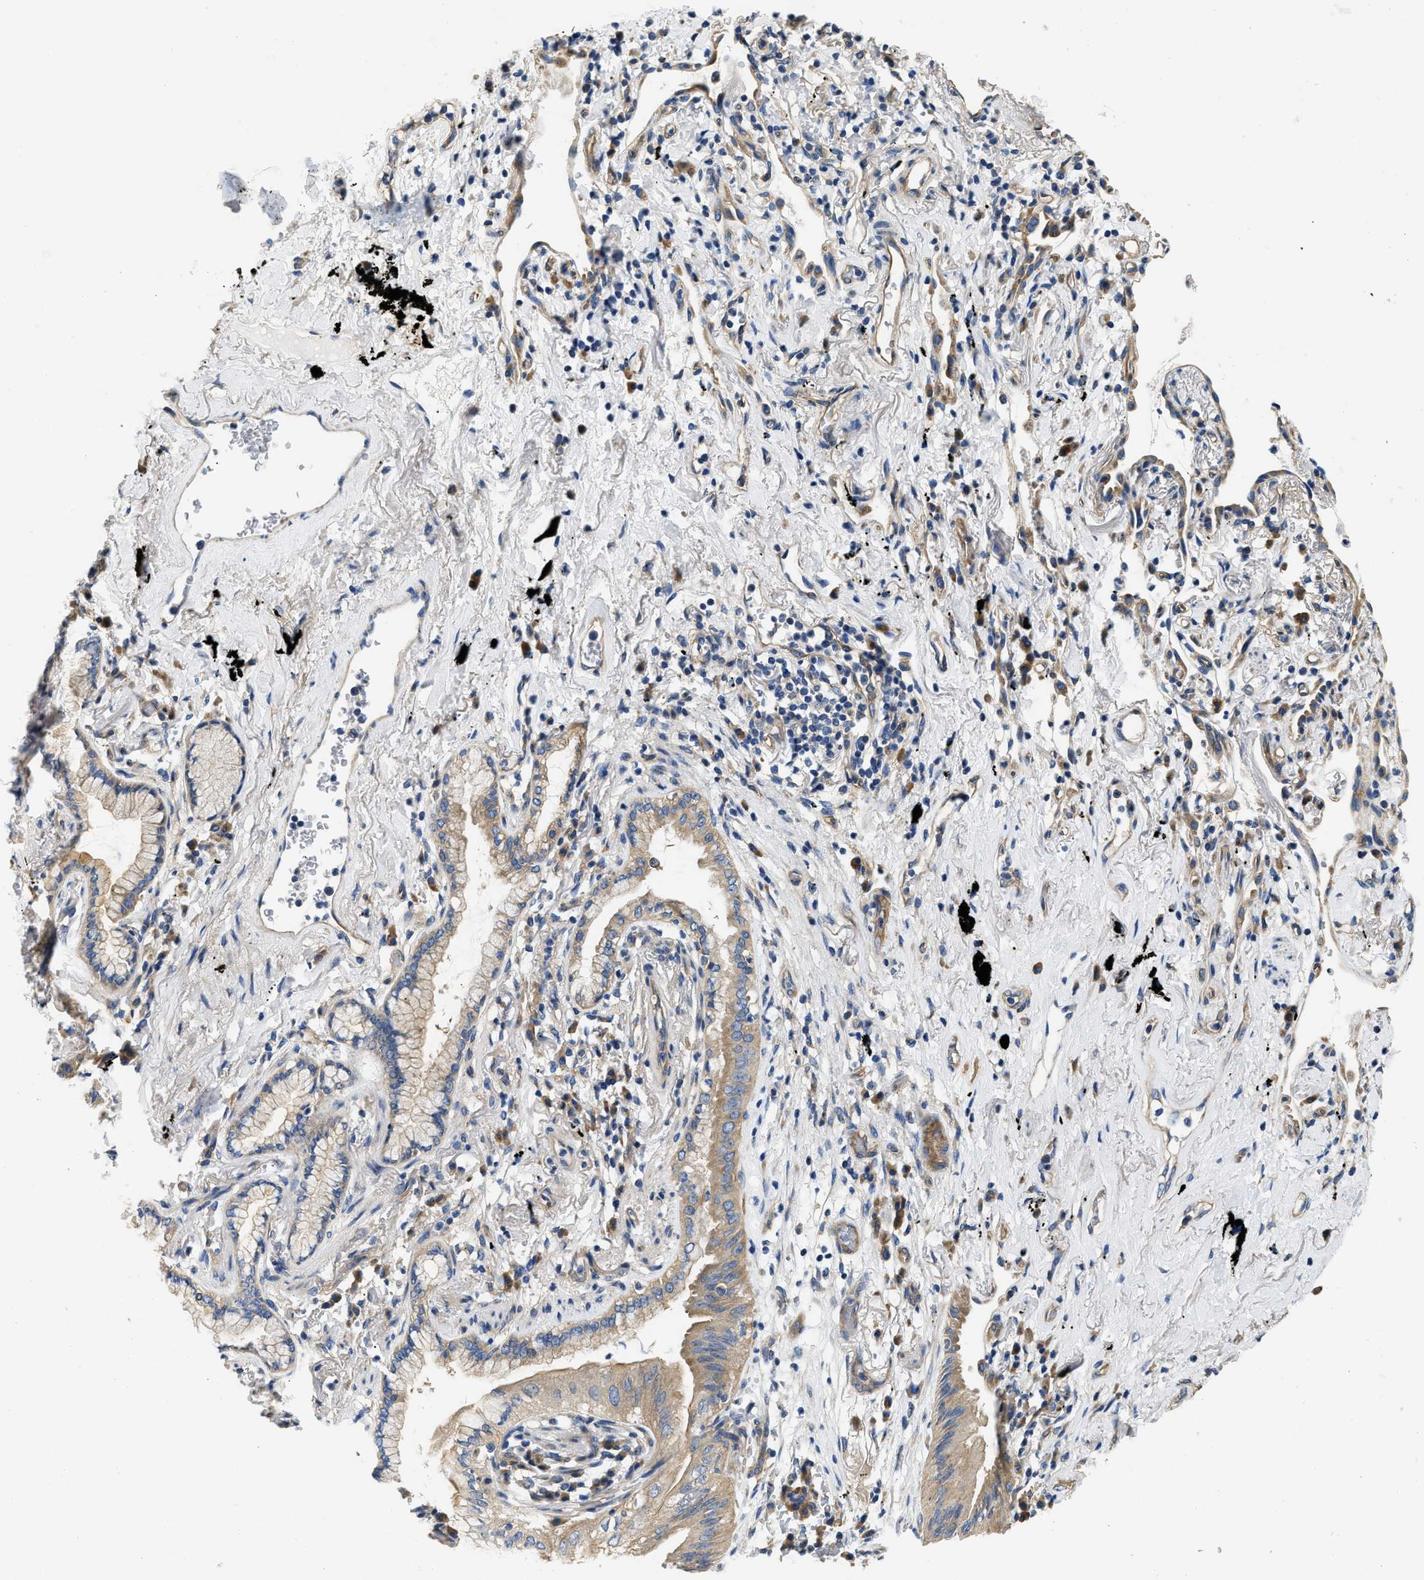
{"staining": {"intensity": "moderate", "quantity": ">75%", "location": "cytoplasmic/membranous"}, "tissue": "lung cancer", "cell_type": "Tumor cells", "image_type": "cancer", "snomed": [{"axis": "morphology", "description": "Normal tissue, NOS"}, {"axis": "morphology", "description": "Adenocarcinoma, NOS"}, {"axis": "topography", "description": "Bronchus"}, {"axis": "topography", "description": "Lung"}], "caption": "Human lung adenocarcinoma stained for a protein (brown) shows moderate cytoplasmic/membranous positive staining in approximately >75% of tumor cells.", "gene": "CSDE1", "patient": {"sex": "female", "age": 70}}